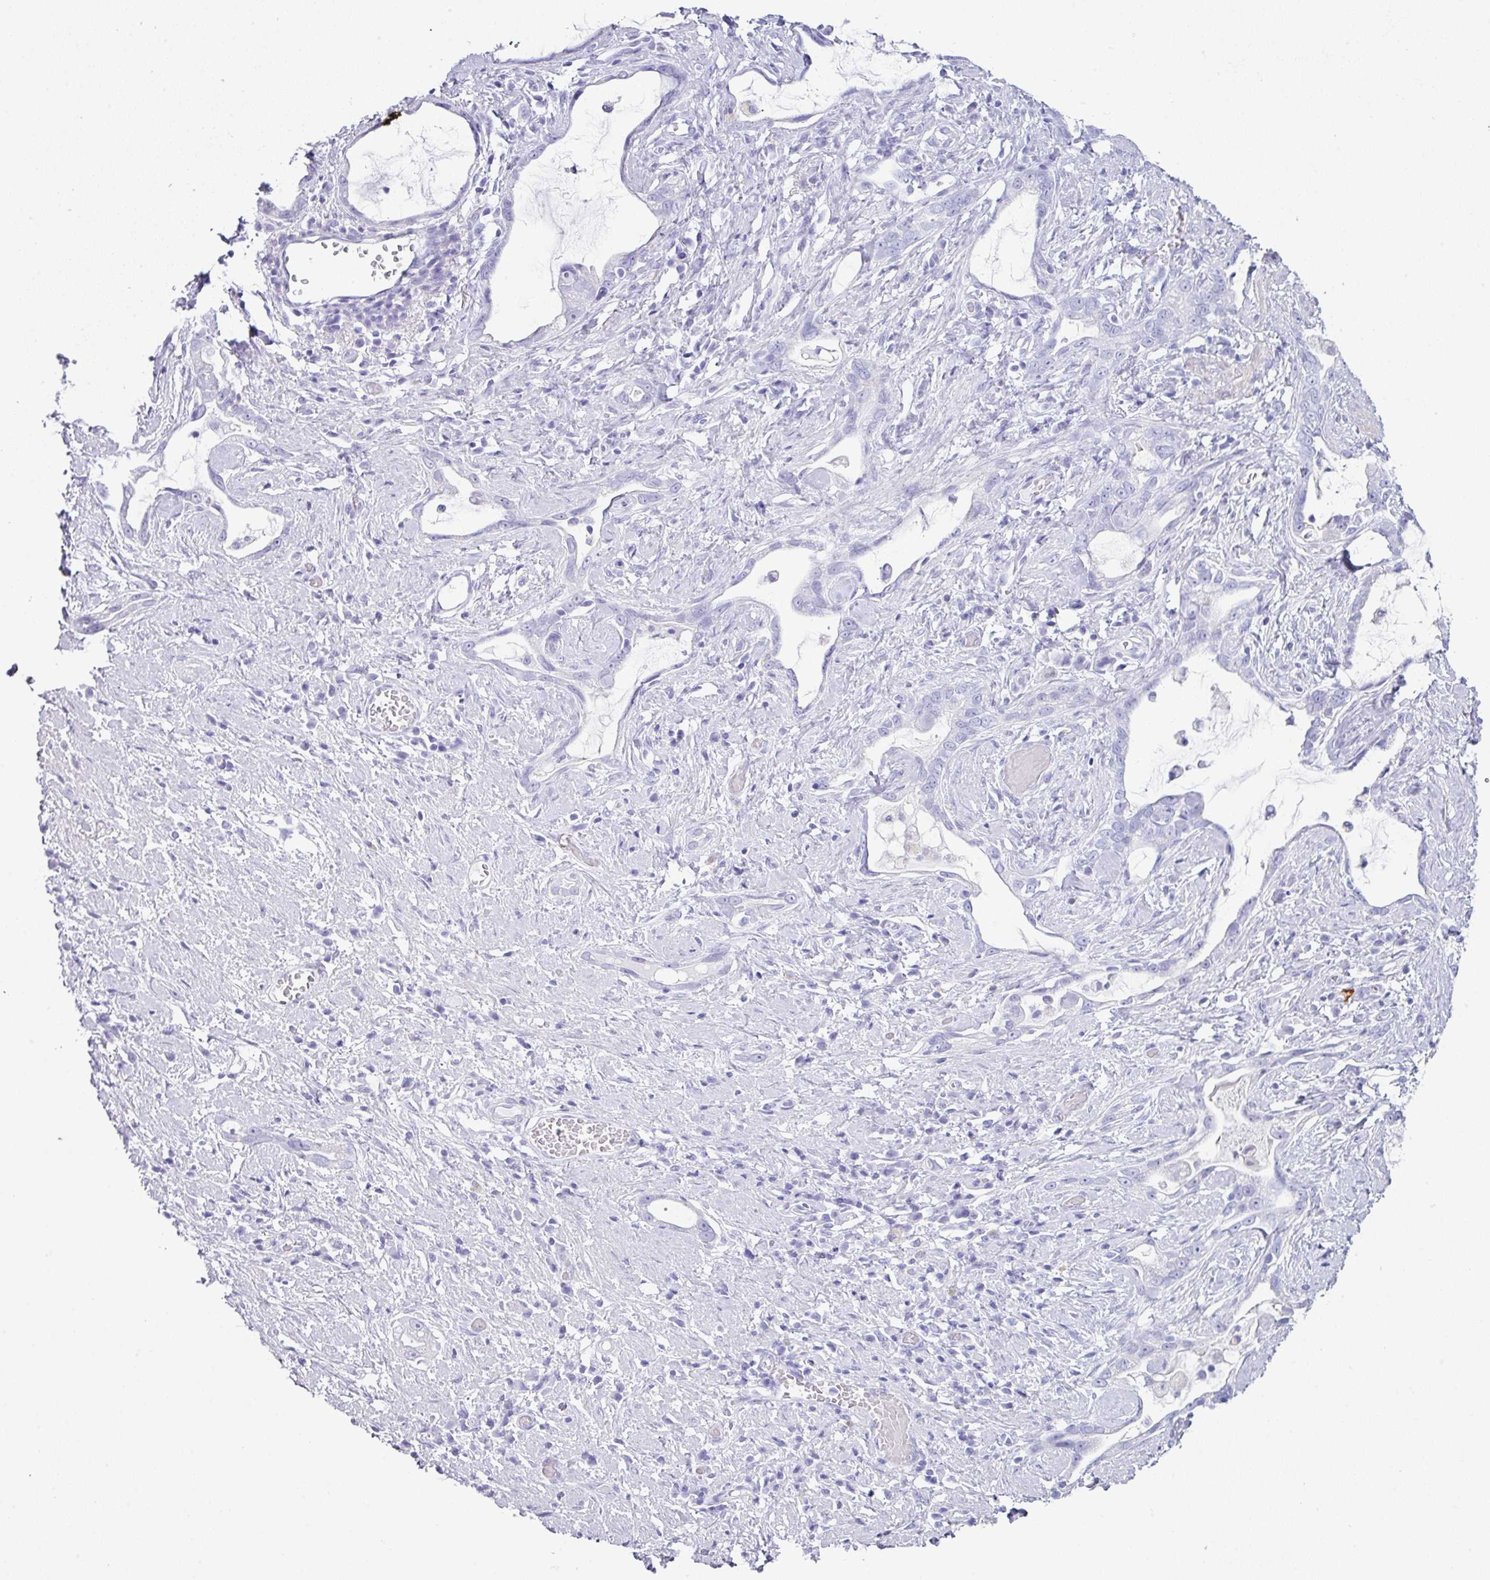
{"staining": {"intensity": "negative", "quantity": "none", "location": "none"}, "tissue": "stomach cancer", "cell_type": "Tumor cells", "image_type": "cancer", "snomed": [{"axis": "morphology", "description": "Adenocarcinoma, NOS"}, {"axis": "topography", "description": "Stomach"}], "caption": "Tumor cells show no significant protein staining in stomach cancer (adenocarcinoma). (DAB IHC, high magnification).", "gene": "ABCC5", "patient": {"sex": "male", "age": 55}}